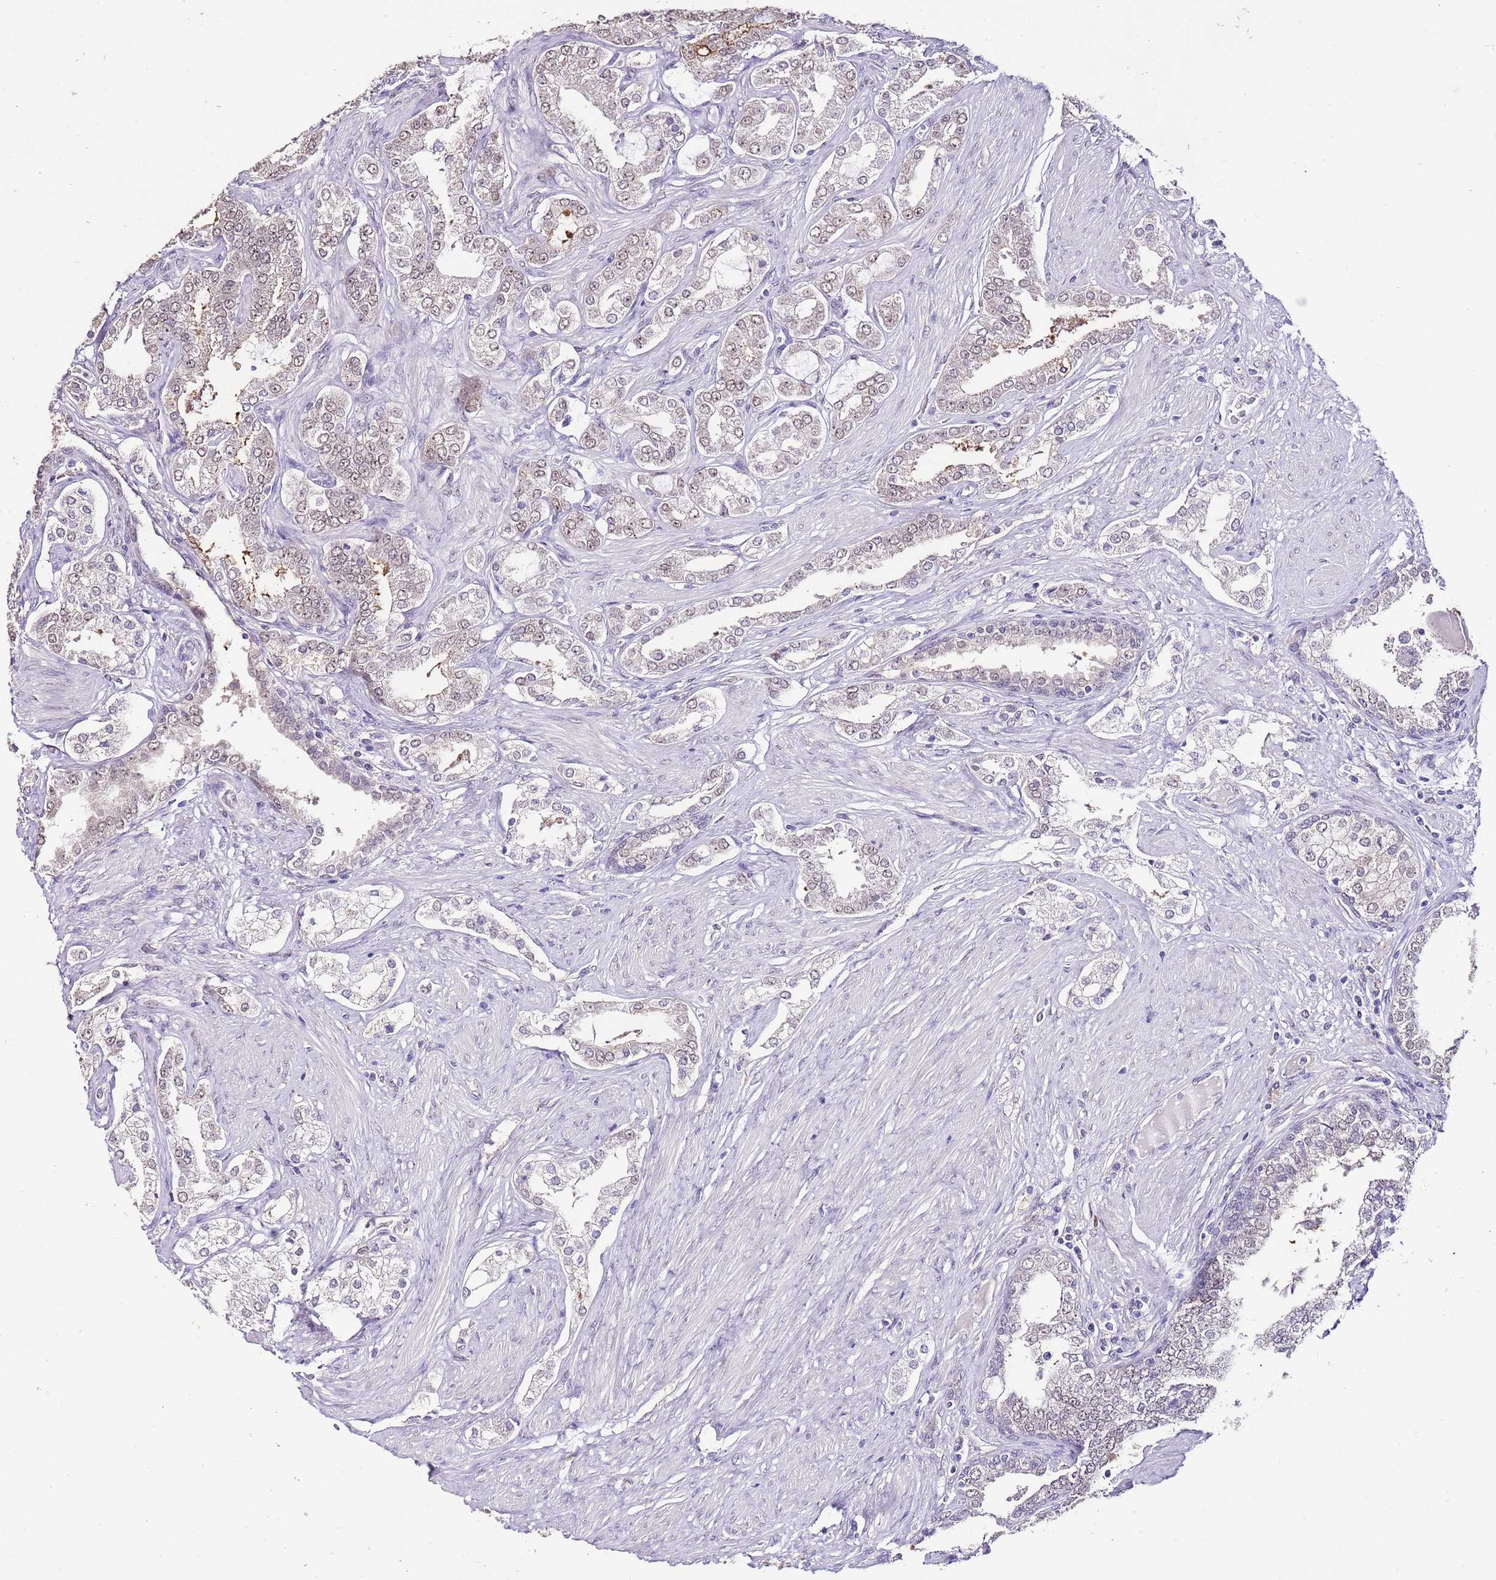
{"staining": {"intensity": "weak", "quantity": ">75%", "location": "nuclear"}, "tissue": "prostate cancer", "cell_type": "Tumor cells", "image_type": "cancer", "snomed": [{"axis": "morphology", "description": "Adenocarcinoma, High grade"}, {"axis": "topography", "description": "Prostate"}], "caption": "Immunohistochemistry histopathology image of human high-grade adenocarcinoma (prostate) stained for a protein (brown), which demonstrates low levels of weak nuclear expression in about >75% of tumor cells.", "gene": "IZUMO4", "patient": {"sex": "male", "age": 71}}